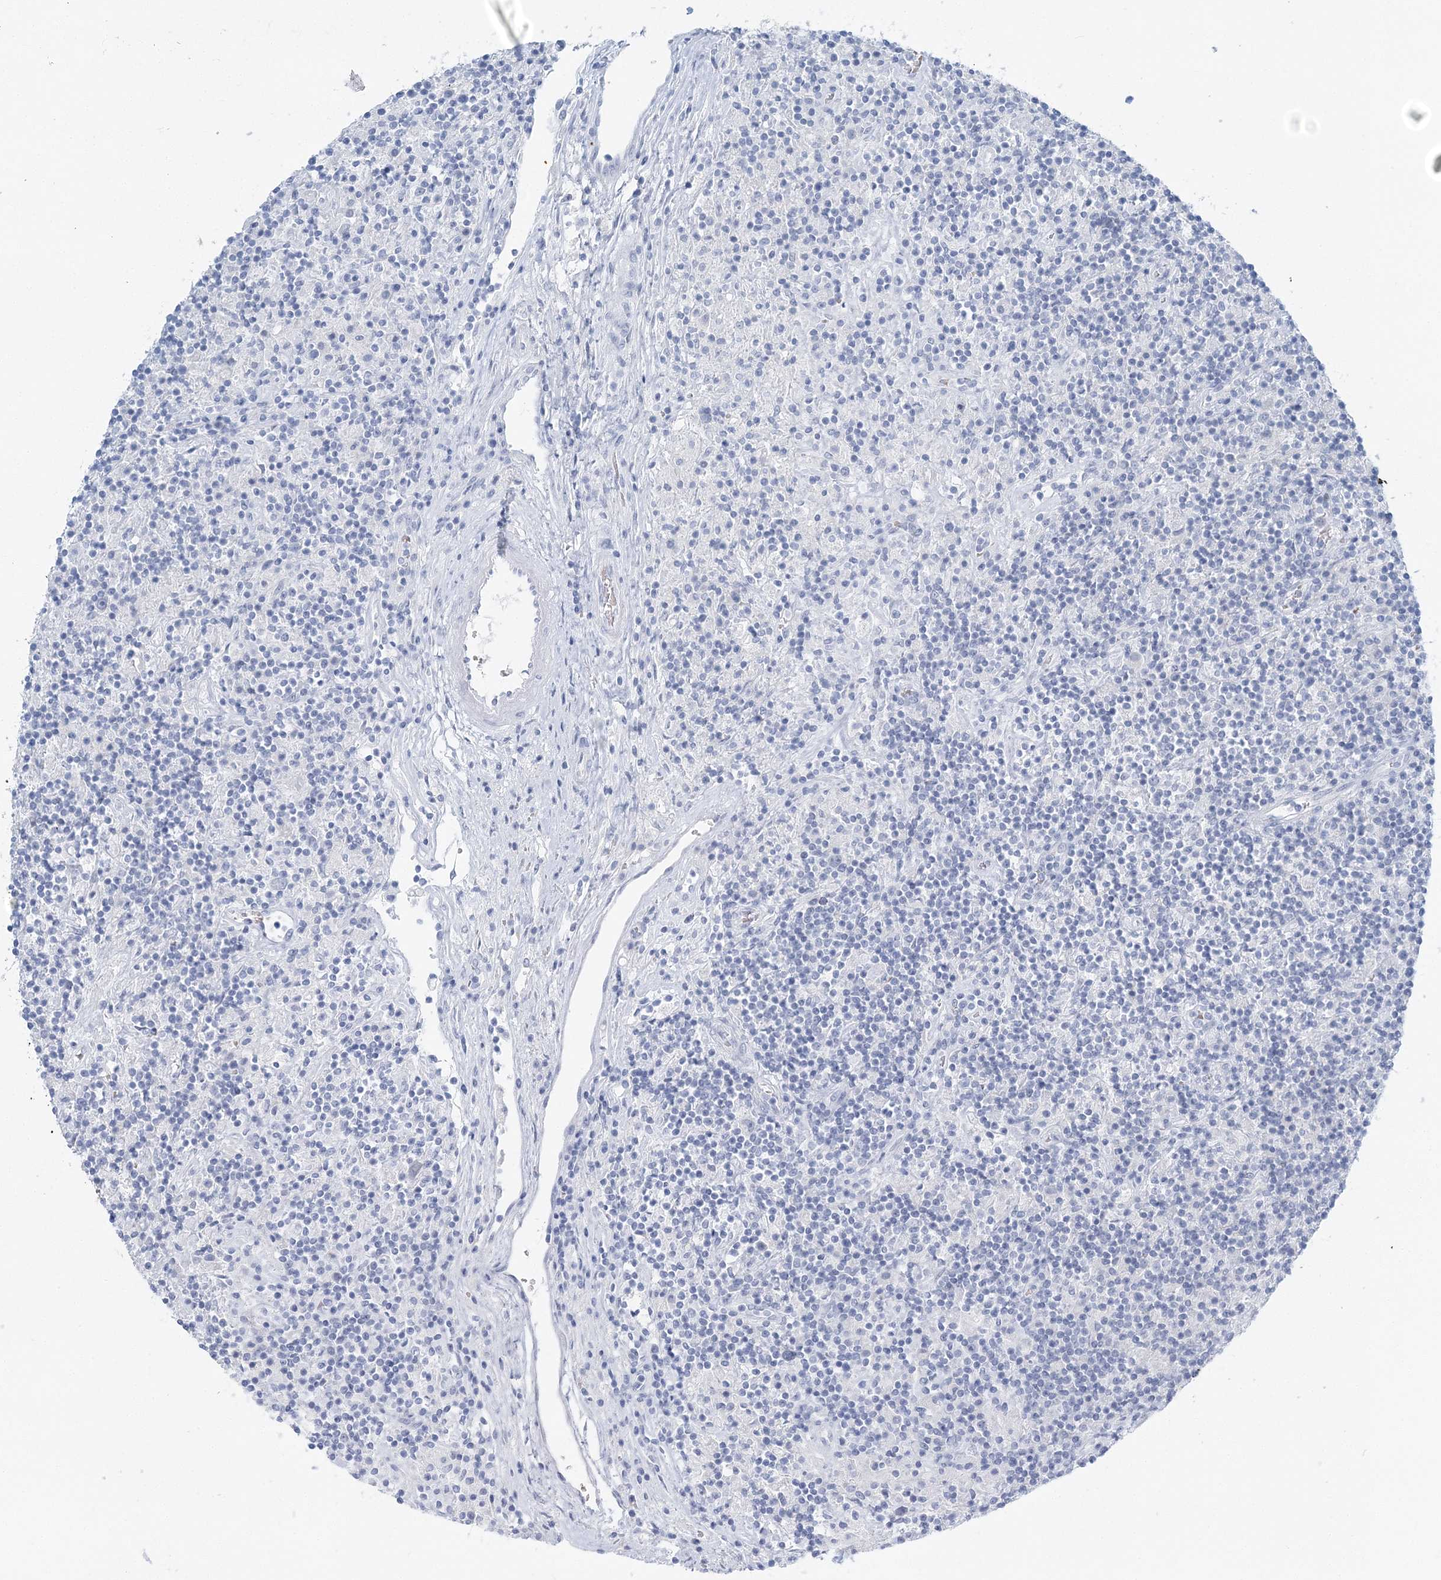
{"staining": {"intensity": "negative", "quantity": "none", "location": "none"}, "tissue": "lymphoma", "cell_type": "Tumor cells", "image_type": "cancer", "snomed": [{"axis": "morphology", "description": "Hodgkin's disease, NOS"}, {"axis": "topography", "description": "Lymph node"}], "caption": "The histopathology image displays no staining of tumor cells in Hodgkin's disease.", "gene": "VILL", "patient": {"sex": "male", "age": 70}}